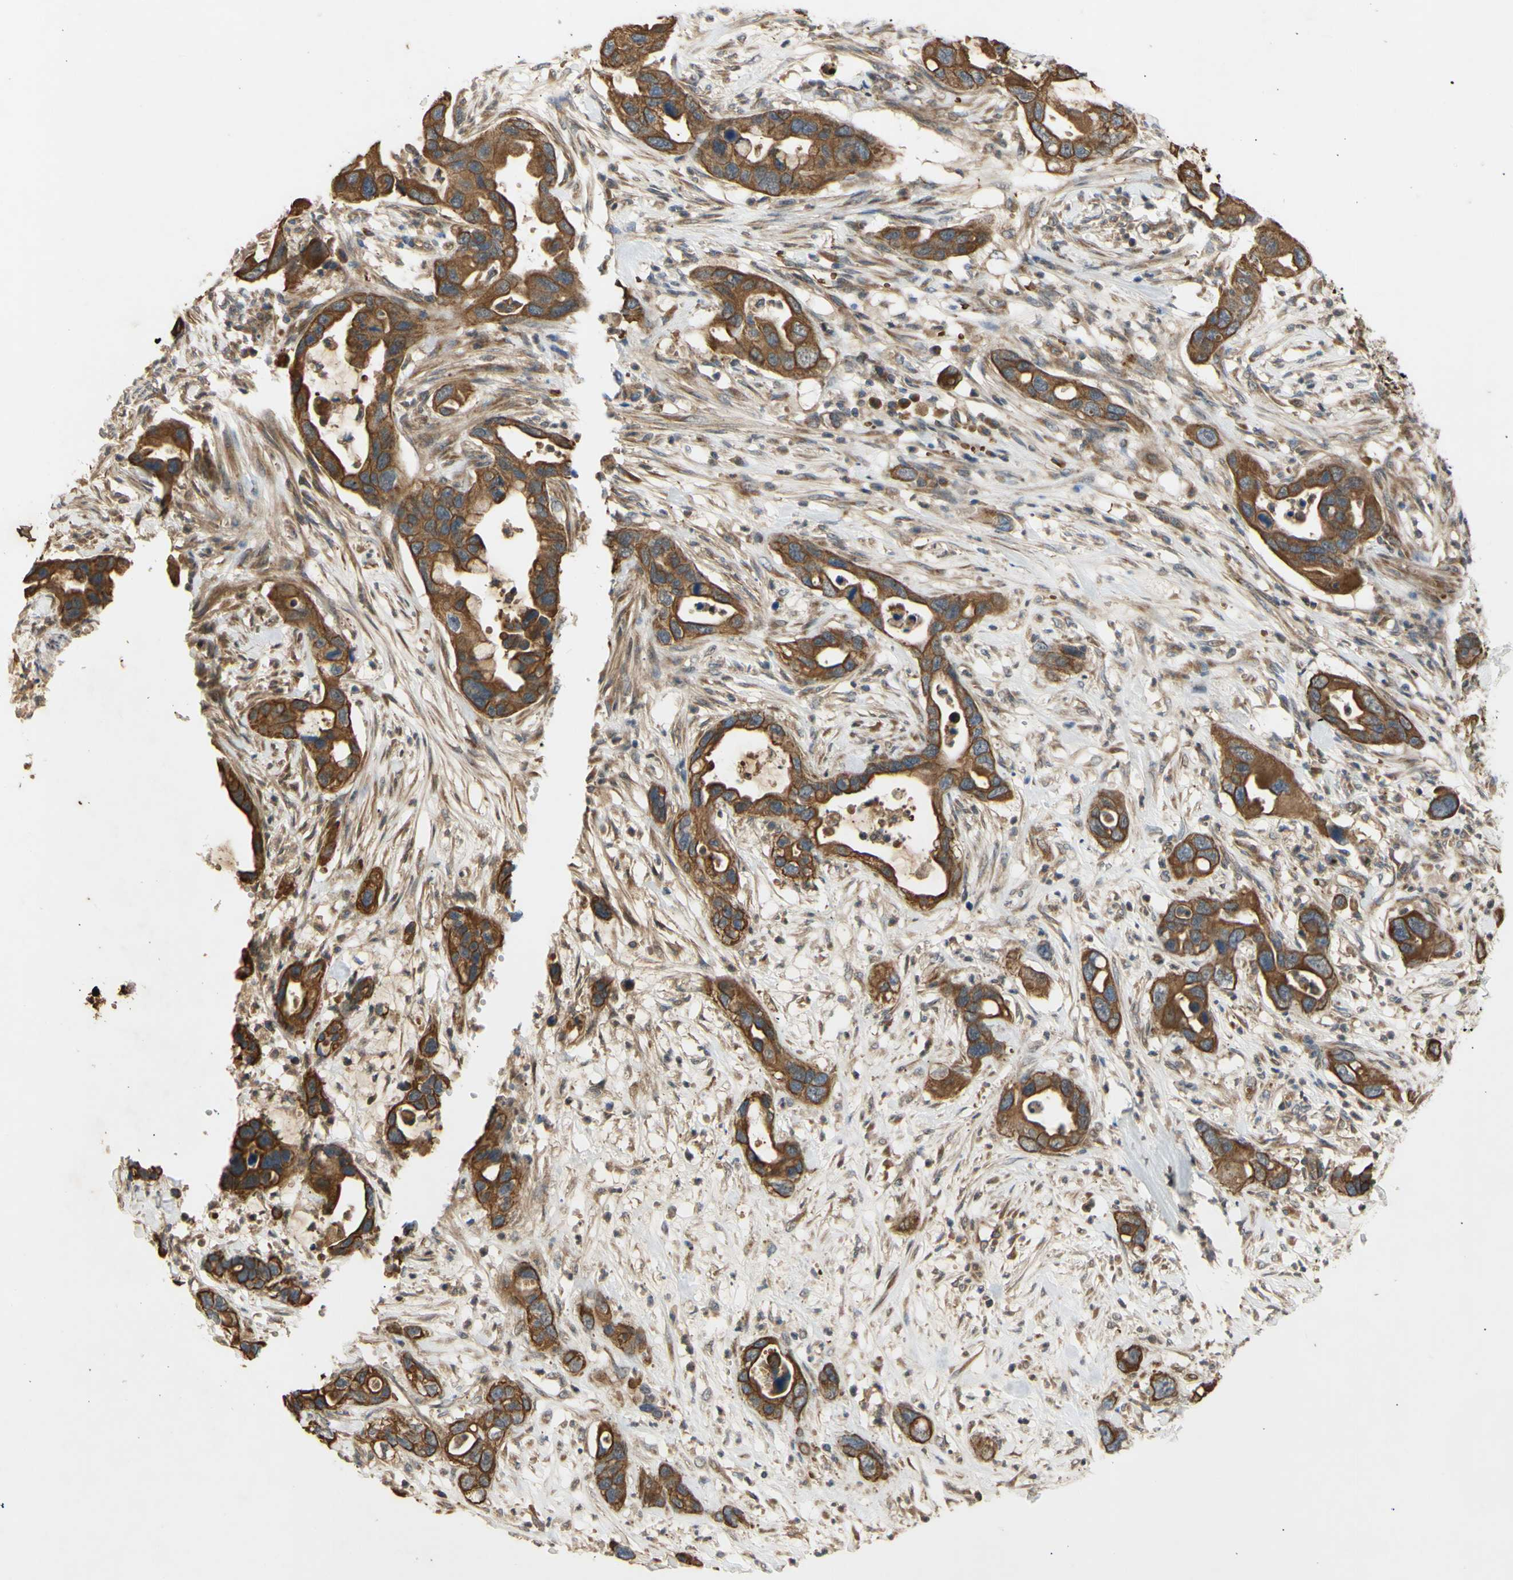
{"staining": {"intensity": "moderate", "quantity": ">75%", "location": "cytoplasmic/membranous"}, "tissue": "pancreatic cancer", "cell_type": "Tumor cells", "image_type": "cancer", "snomed": [{"axis": "morphology", "description": "Adenocarcinoma, NOS"}, {"axis": "topography", "description": "Pancreas"}], "caption": "Immunohistochemistry (IHC) micrograph of neoplastic tissue: human pancreatic cancer stained using IHC demonstrates medium levels of moderate protein expression localized specifically in the cytoplasmic/membranous of tumor cells, appearing as a cytoplasmic/membranous brown color.", "gene": "PKN1", "patient": {"sex": "female", "age": 71}}